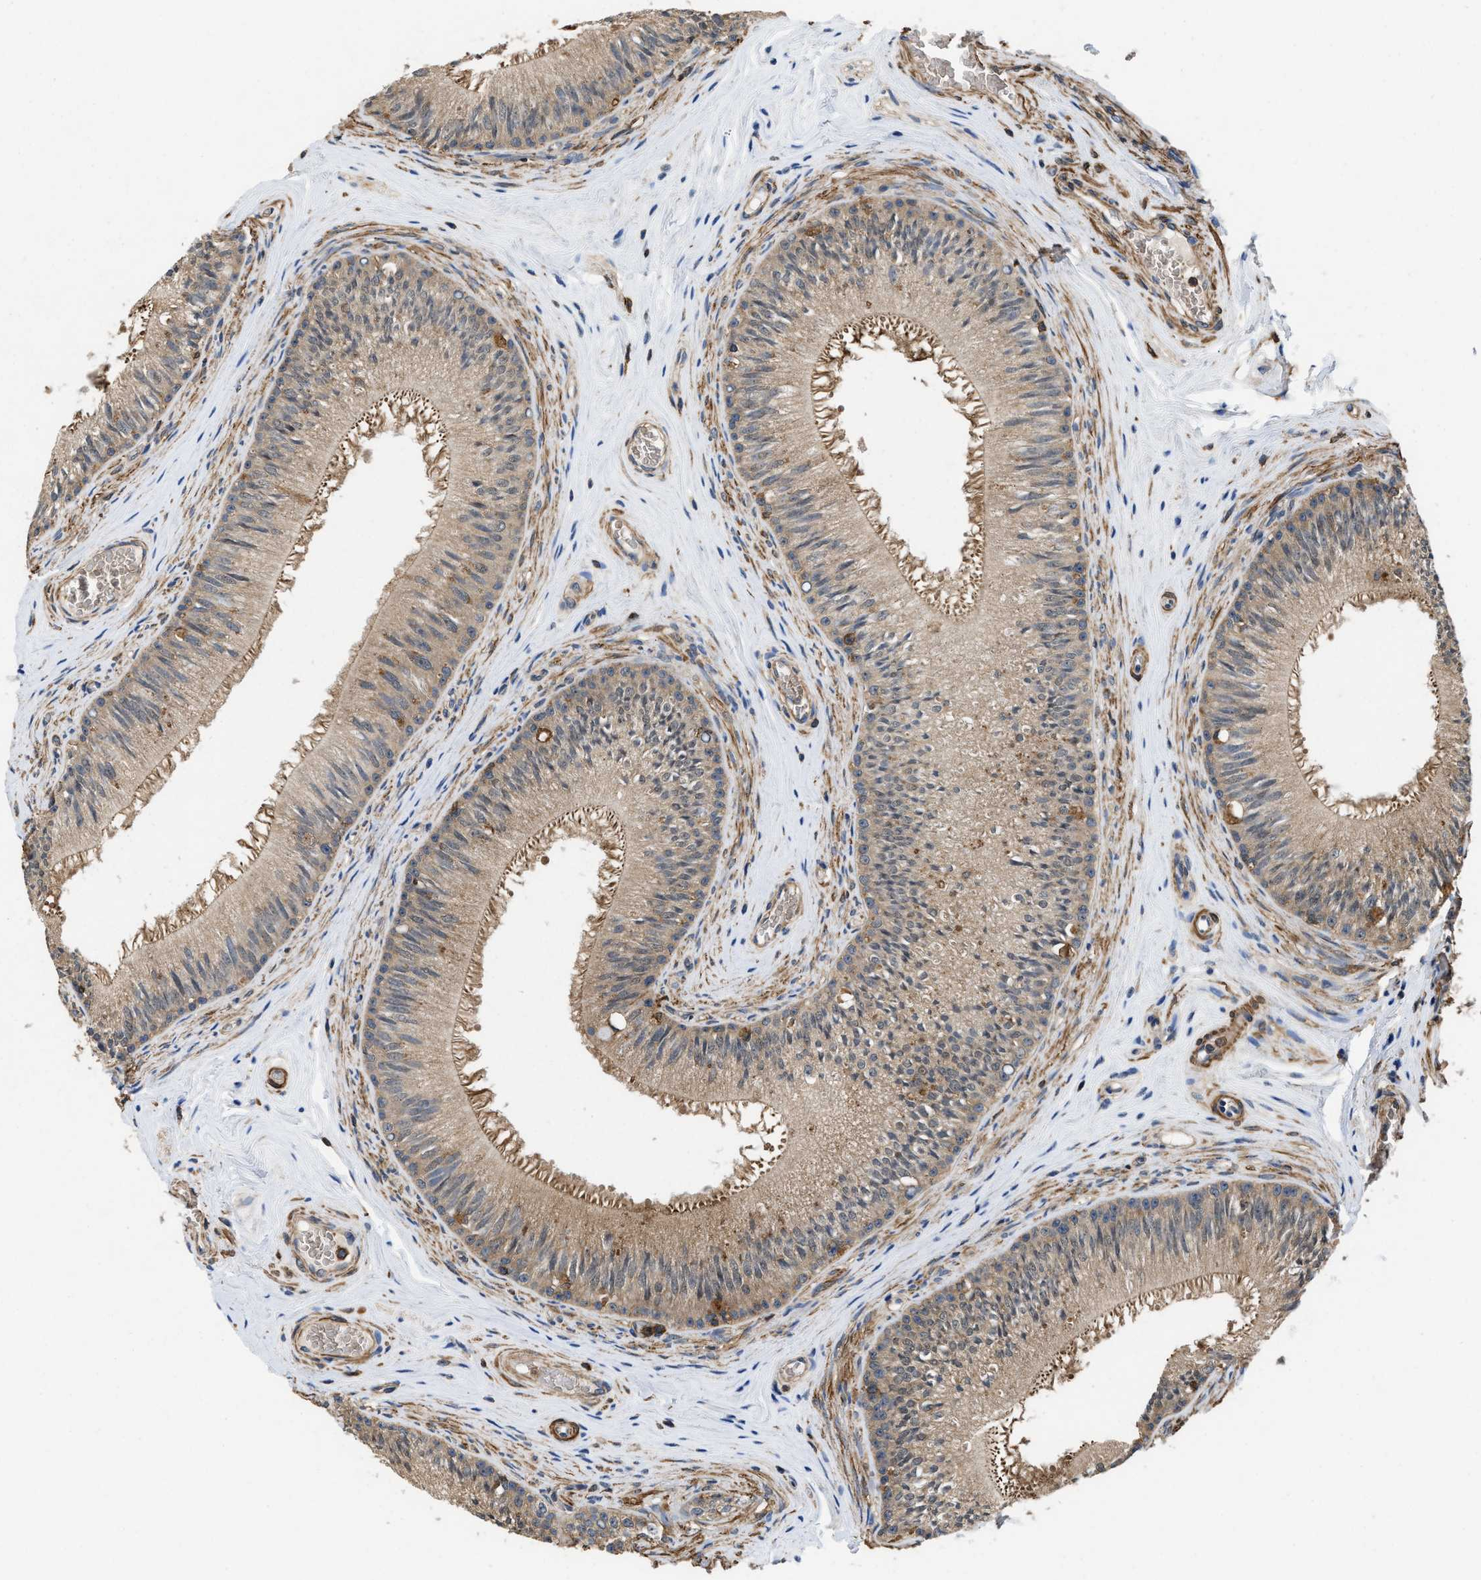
{"staining": {"intensity": "moderate", "quantity": ">75%", "location": "cytoplasmic/membranous"}, "tissue": "epididymis", "cell_type": "Glandular cells", "image_type": "normal", "snomed": [{"axis": "morphology", "description": "Normal tissue, NOS"}, {"axis": "topography", "description": "Testis"}, {"axis": "topography", "description": "Epididymis"}], "caption": "Immunohistochemistry (DAB) staining of unremarkable human epididymis reveals moderate cytoplasmic/membranous protein expression in approximately >75% of glandular cells. (DAB (3,3'-diaminobenzidine) = brown stain, brightfield microscopy at high magnification).", "gene": "LINGO2", "patient": {"sex": "male", "age": 36}}